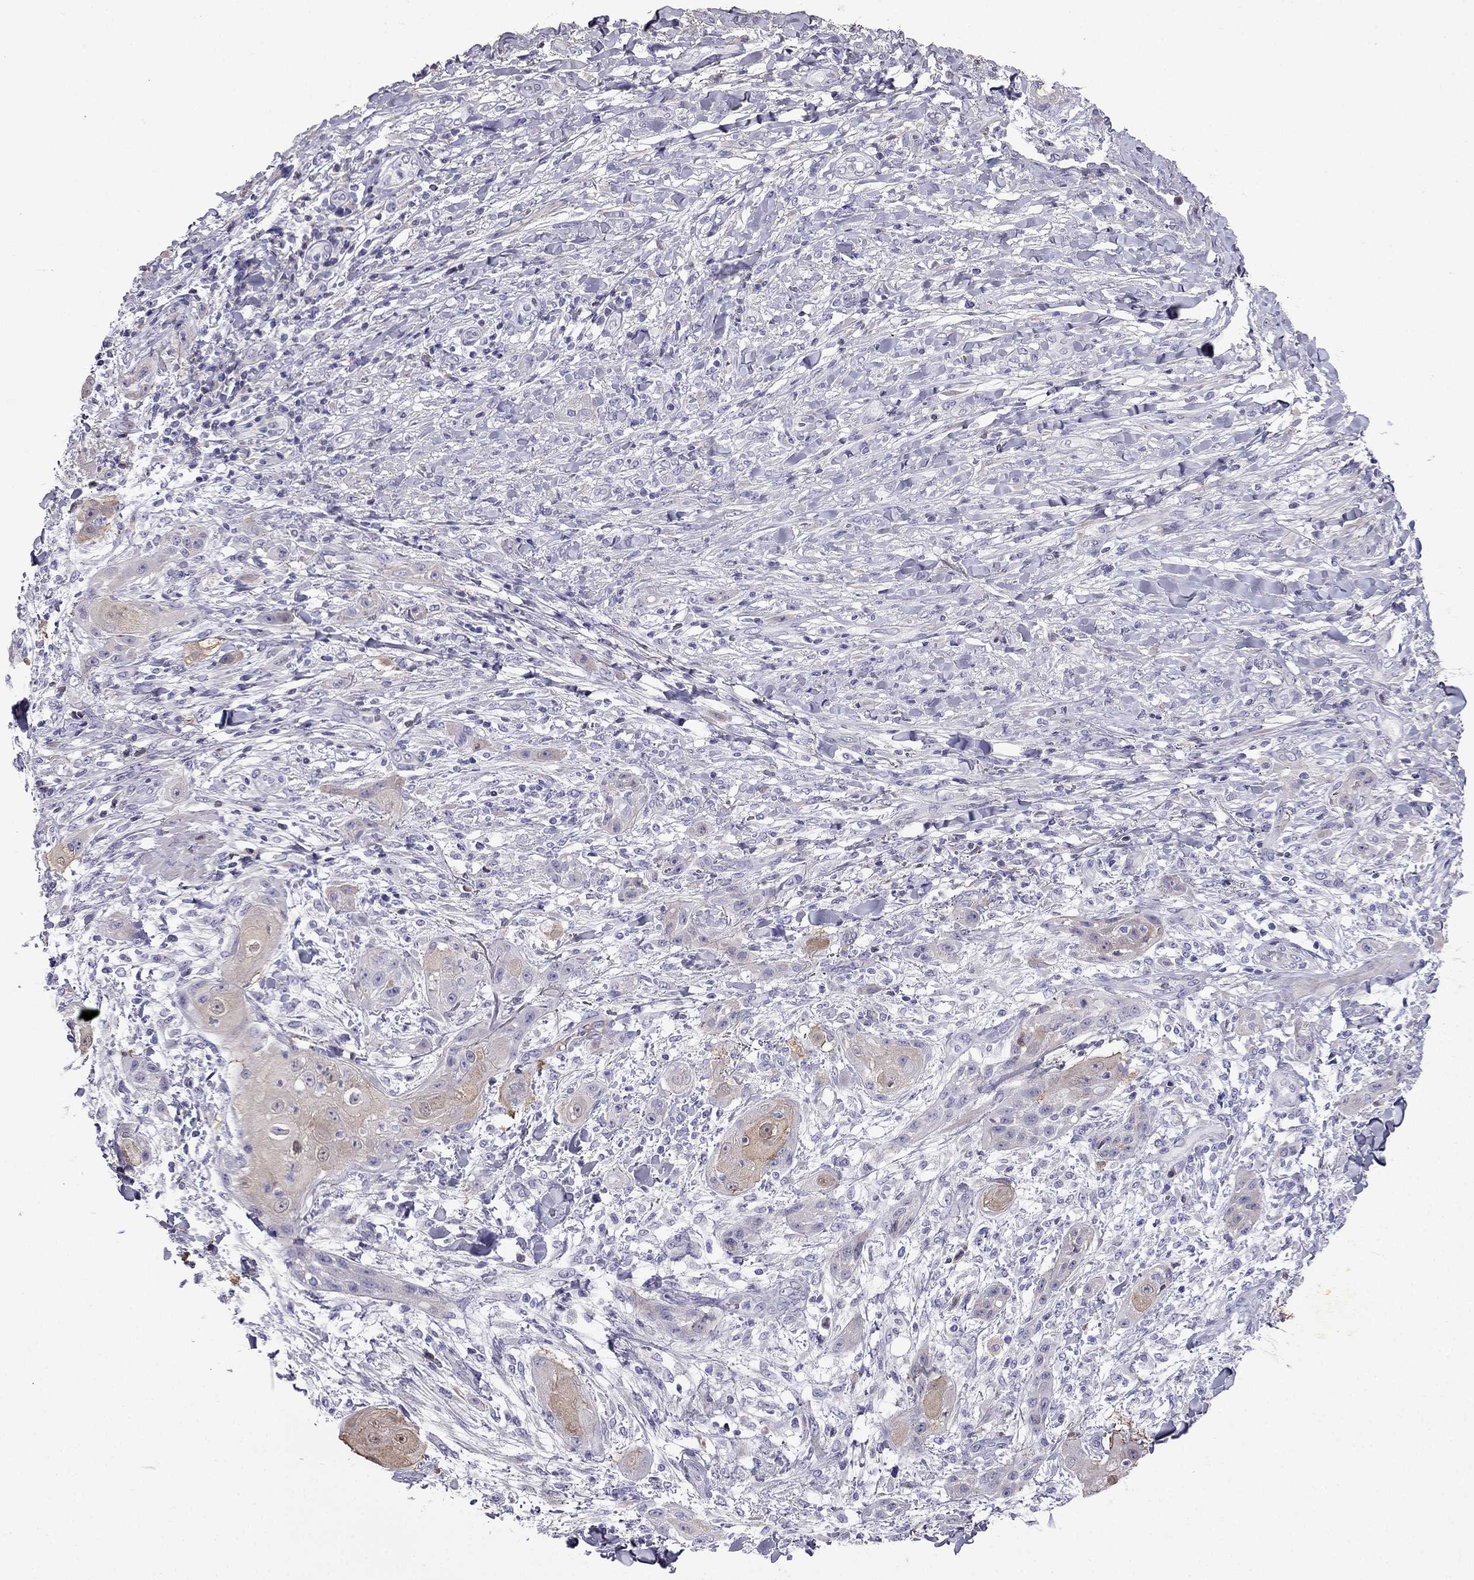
{"staining": {"intensity": "weak", "quantity": "25%-75%", "location": "cytoplasmic/membranous"}, "tissue": "skin cancer", "cell_type": "Tumor cells", "image_type": "cancer", "snomed": [{"axis": "morphology", "description": "Squamous cell carcinoma, NOS"}, {"axis": "topography", "description": "Skin"}], "caption": "Skin cancer (squamous cell carcinoma) tissue displays weak cytoplasmic/membranous expression in approximately 25%-75% of tumor cells, visualized by immunohistochemistry.", "gene": "TBC1D21", "patient": {"sex": "male", "age": 62}}